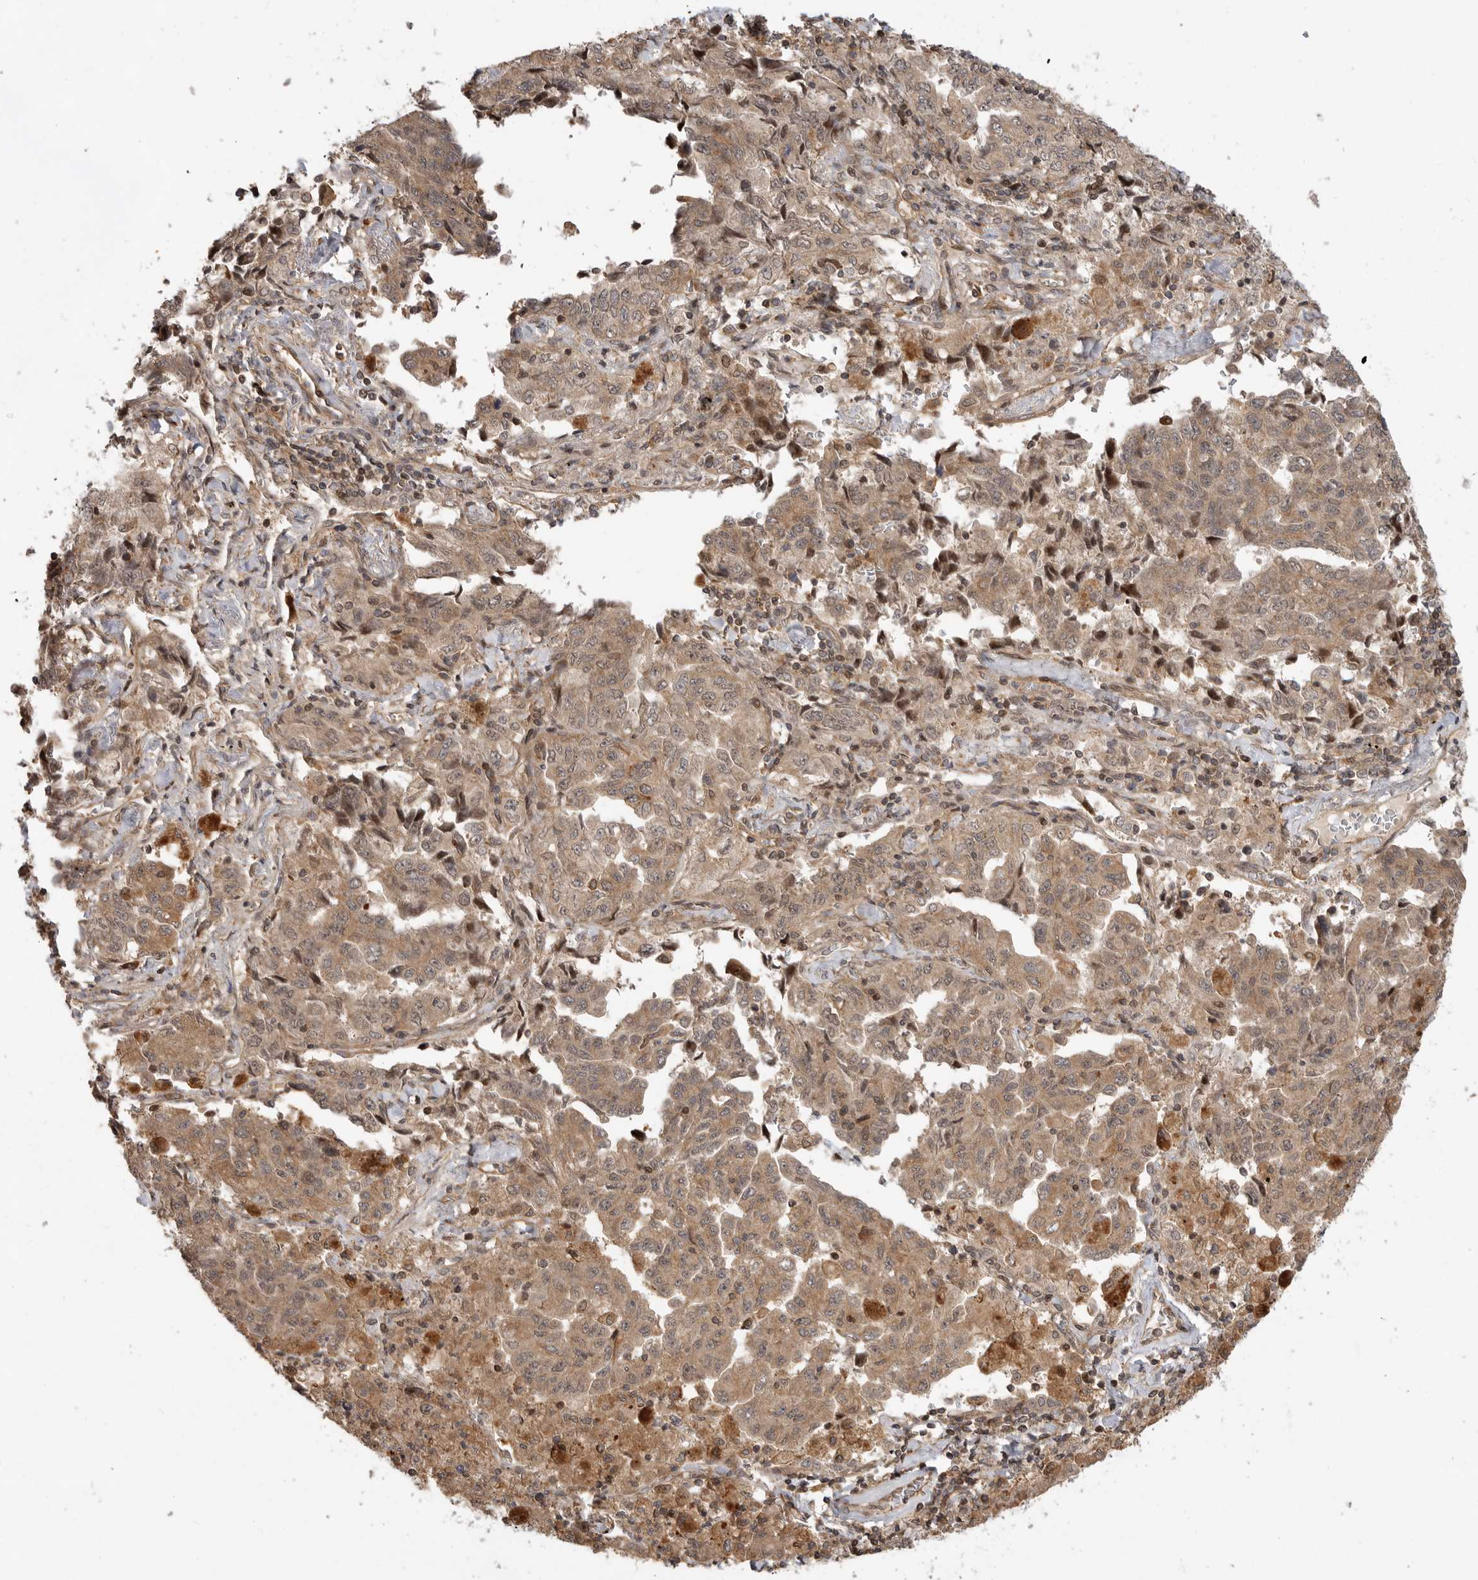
{"staining": {"intensity": "weak", "quantity": ">75%", "location": "cytoplasmic/membranous"}, "tissue": "lung cancer", "cell_type": "Tumor cells", "image_type": "cancer", "snomed": [{"axis": "morphology", "description": "Adenocarcinoma, NOS"}, {"axis": "topography", "description": "Lung"}], "caption": "Immunohistochemical staining of human lung adenocarcinoma displays low levels of weak cytoplasmic/membranous protein positivity in about >75% of tumor cells. (Brightfield microscopy of DAB IHC at high magnification).", "gene": "ADPRS", "patient": {"sex": "female", "age": 51}}